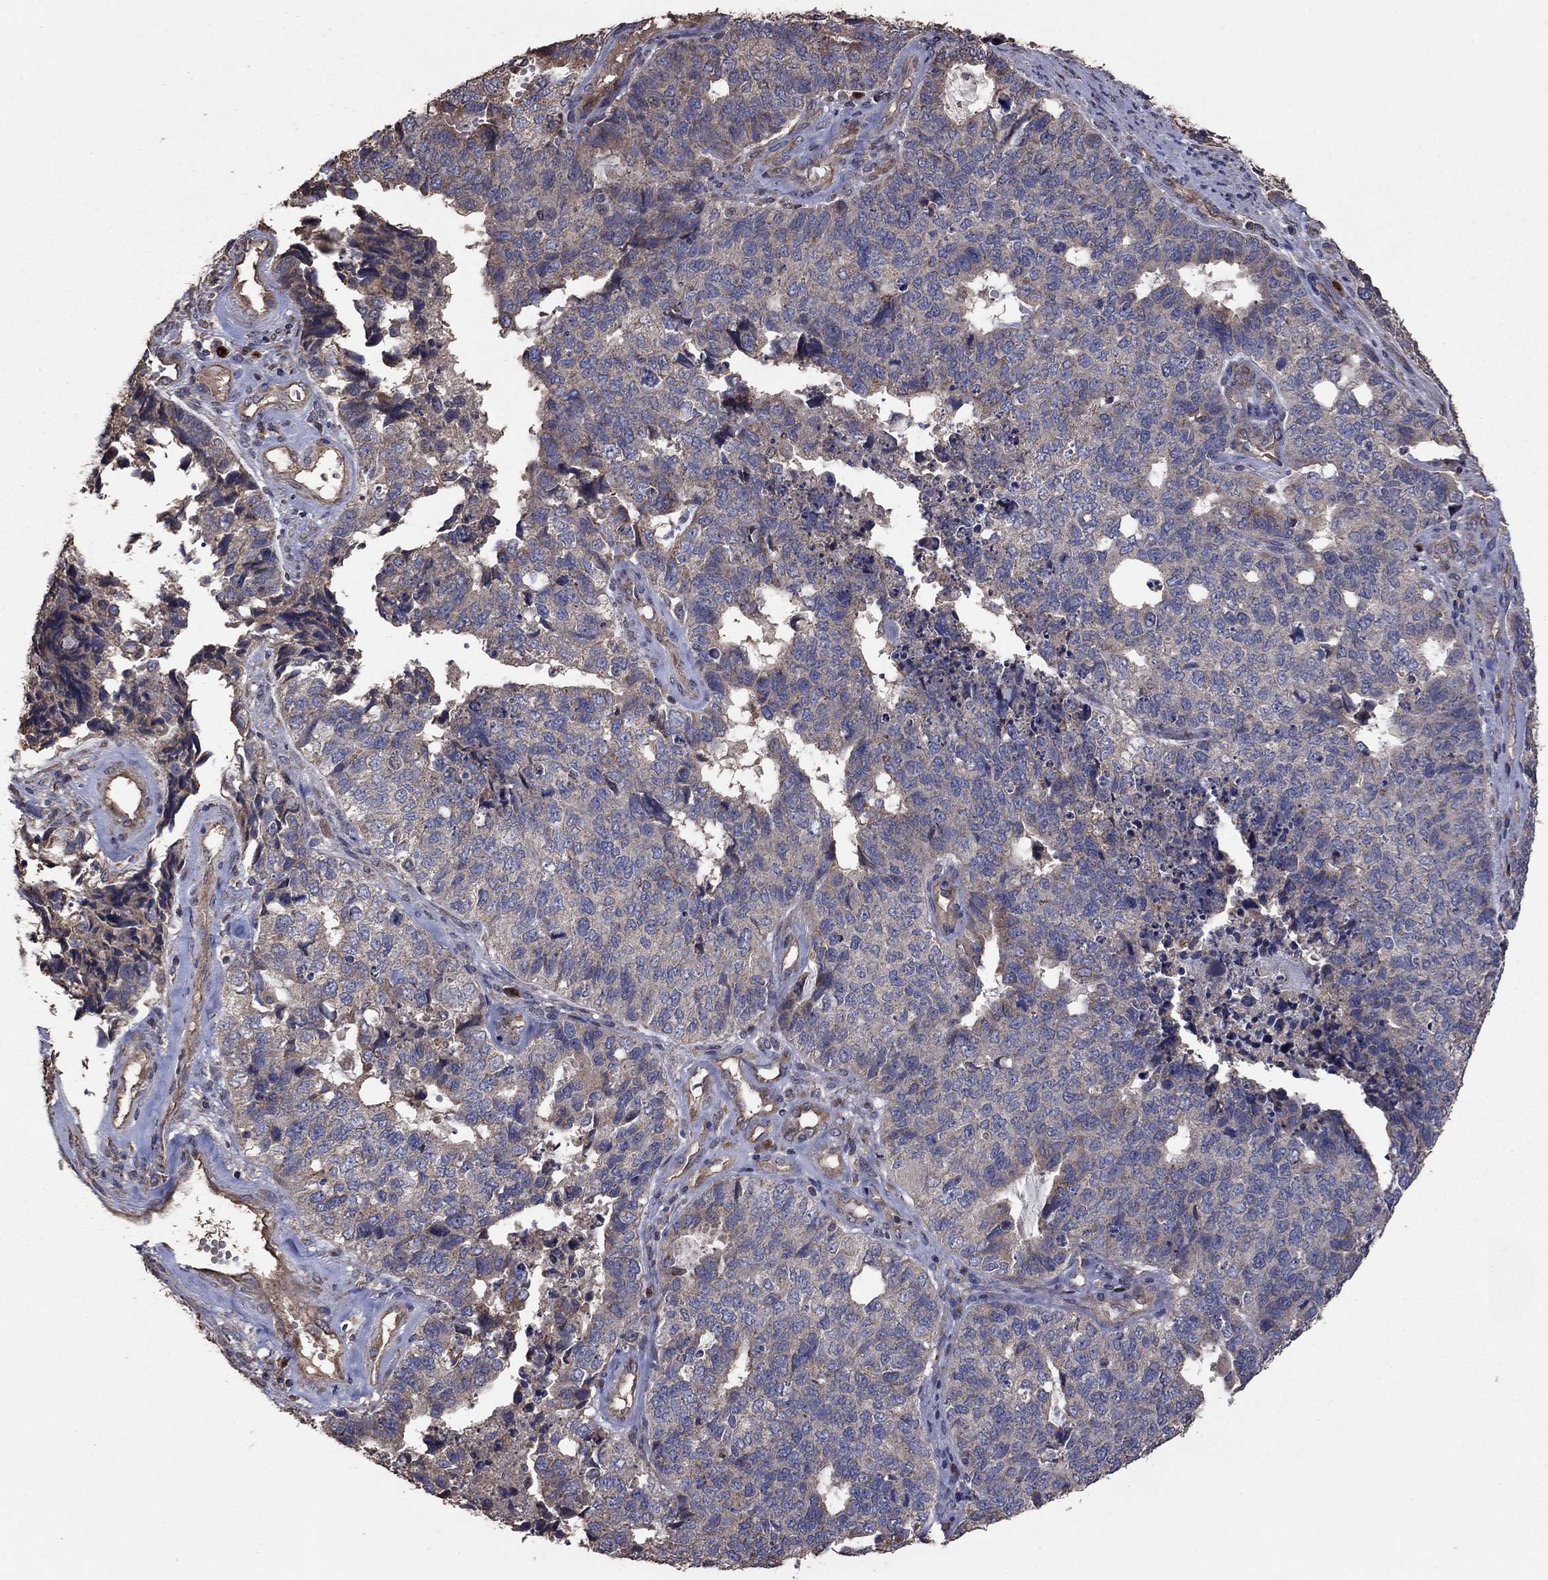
{"staining": {"intensity": "negative", "quantity": "none", "location": "none"}, "tissue": "cervical cancer", "cell_type": "Tumor cells", "image_type": "cancer", "snomed": [{"axis": "morphology", "description": "Squamous cell carcinoma, NOS"}, {"axis": "topography", "description": "Cervix"}], "caption": "High magnification brightfield microscopy of cervical squamous cell carcinoma stained with DAB (brown) and counterstained with hematoxylin (blue): tumor cells show no significant positivity.", "gene": "FLT4", "patient": {"sex": "female", "age": 63}}